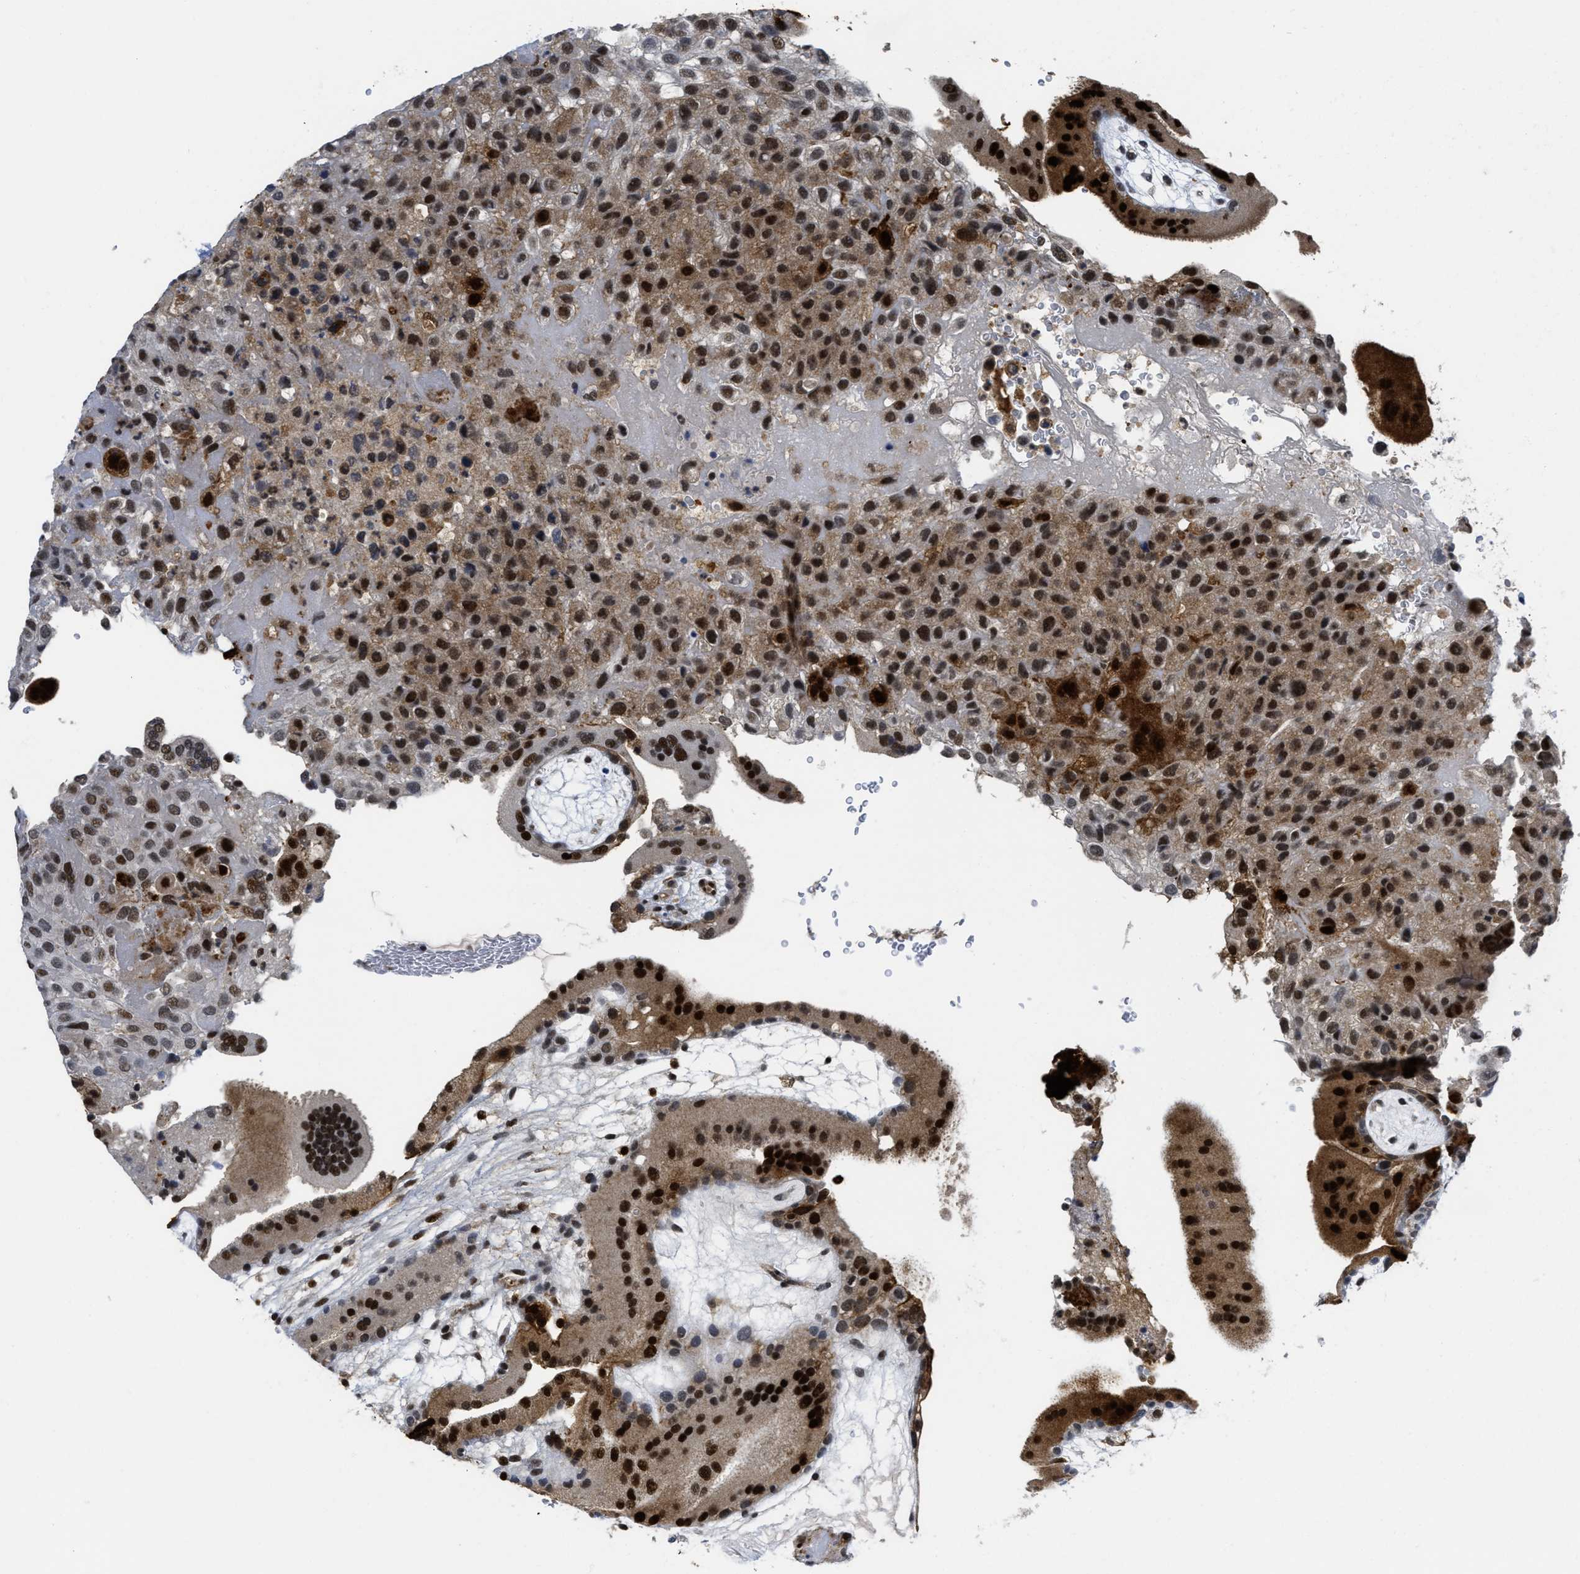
{"staining": {"intensity": "strong", "quantity": ">75%", "location": "nuclear"}, "tissue": "placenta", "cell_type": "Decidual cells", "image_type": "normal", "snomed": [{"axis": "morphology", "description": "Normal tissue, NOS"}, {"axis": "topography", "description": "Placenta"}], "caption": "This histopathology image shows immunohistochemistry staining of unremarkable placenta, with high strong nuclear positivity in approximately >75% of decidual cells.", "gene": "HIF1A", "patient": {"sex": "female", "age": 19}}